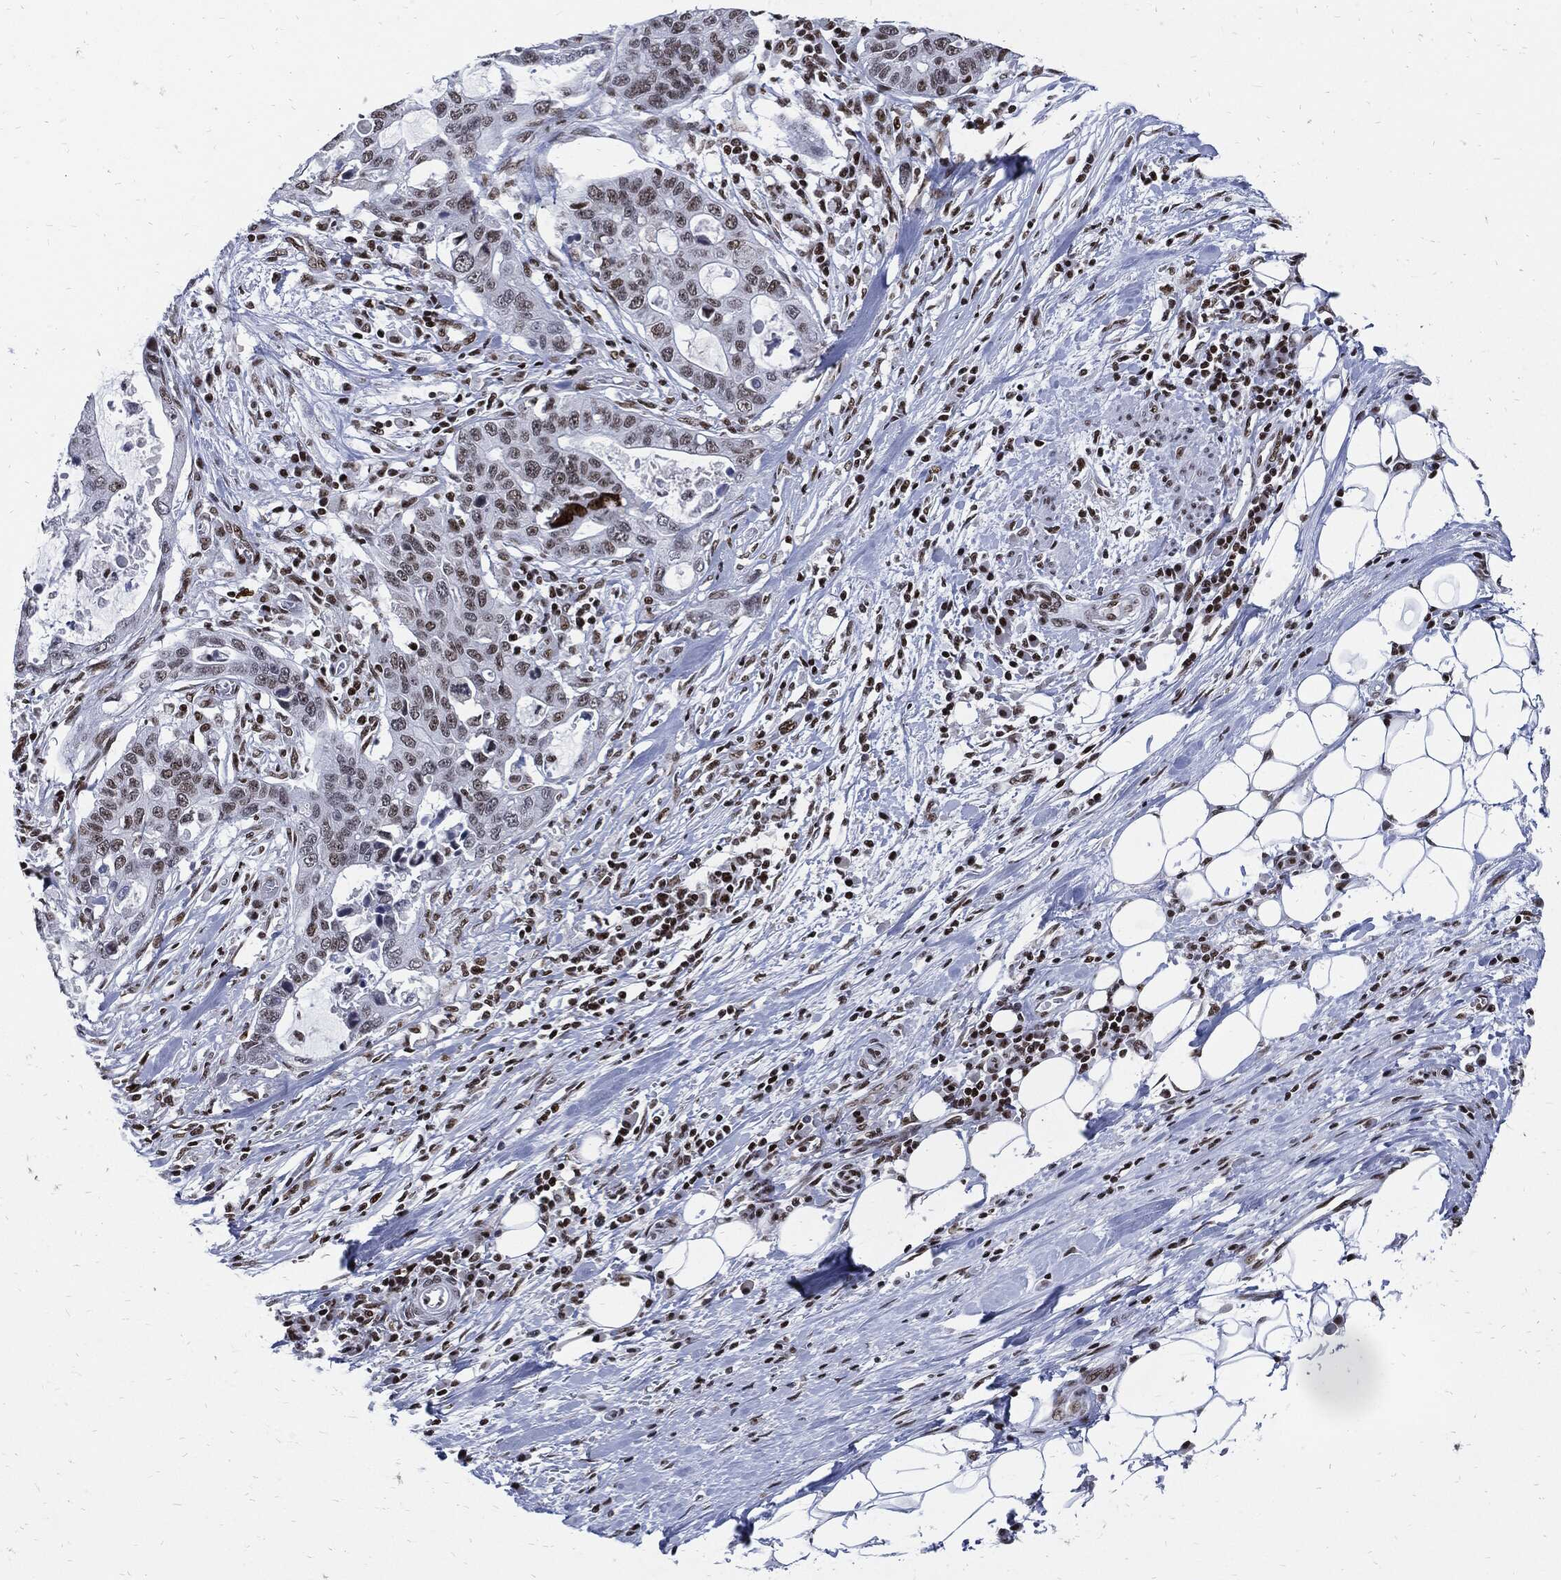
{"staining": {"intensity": "negative", "quantity": "none", "location": "none"}, "tissue": "stomach cancer", "cell_type": "Tumor cells", "image_type": "cancer", "snomed": [{"axis": "morphology", "description": "Adenocarcinoma, NOS"}, {"axis": "topography", "description": "Stomach"}], "caption": "There is no significant staining in tumor cells of stomach cancer (adenocarcinoma).", "gene": "TERF2", "patient": {"sex": "male", "age": 54}}